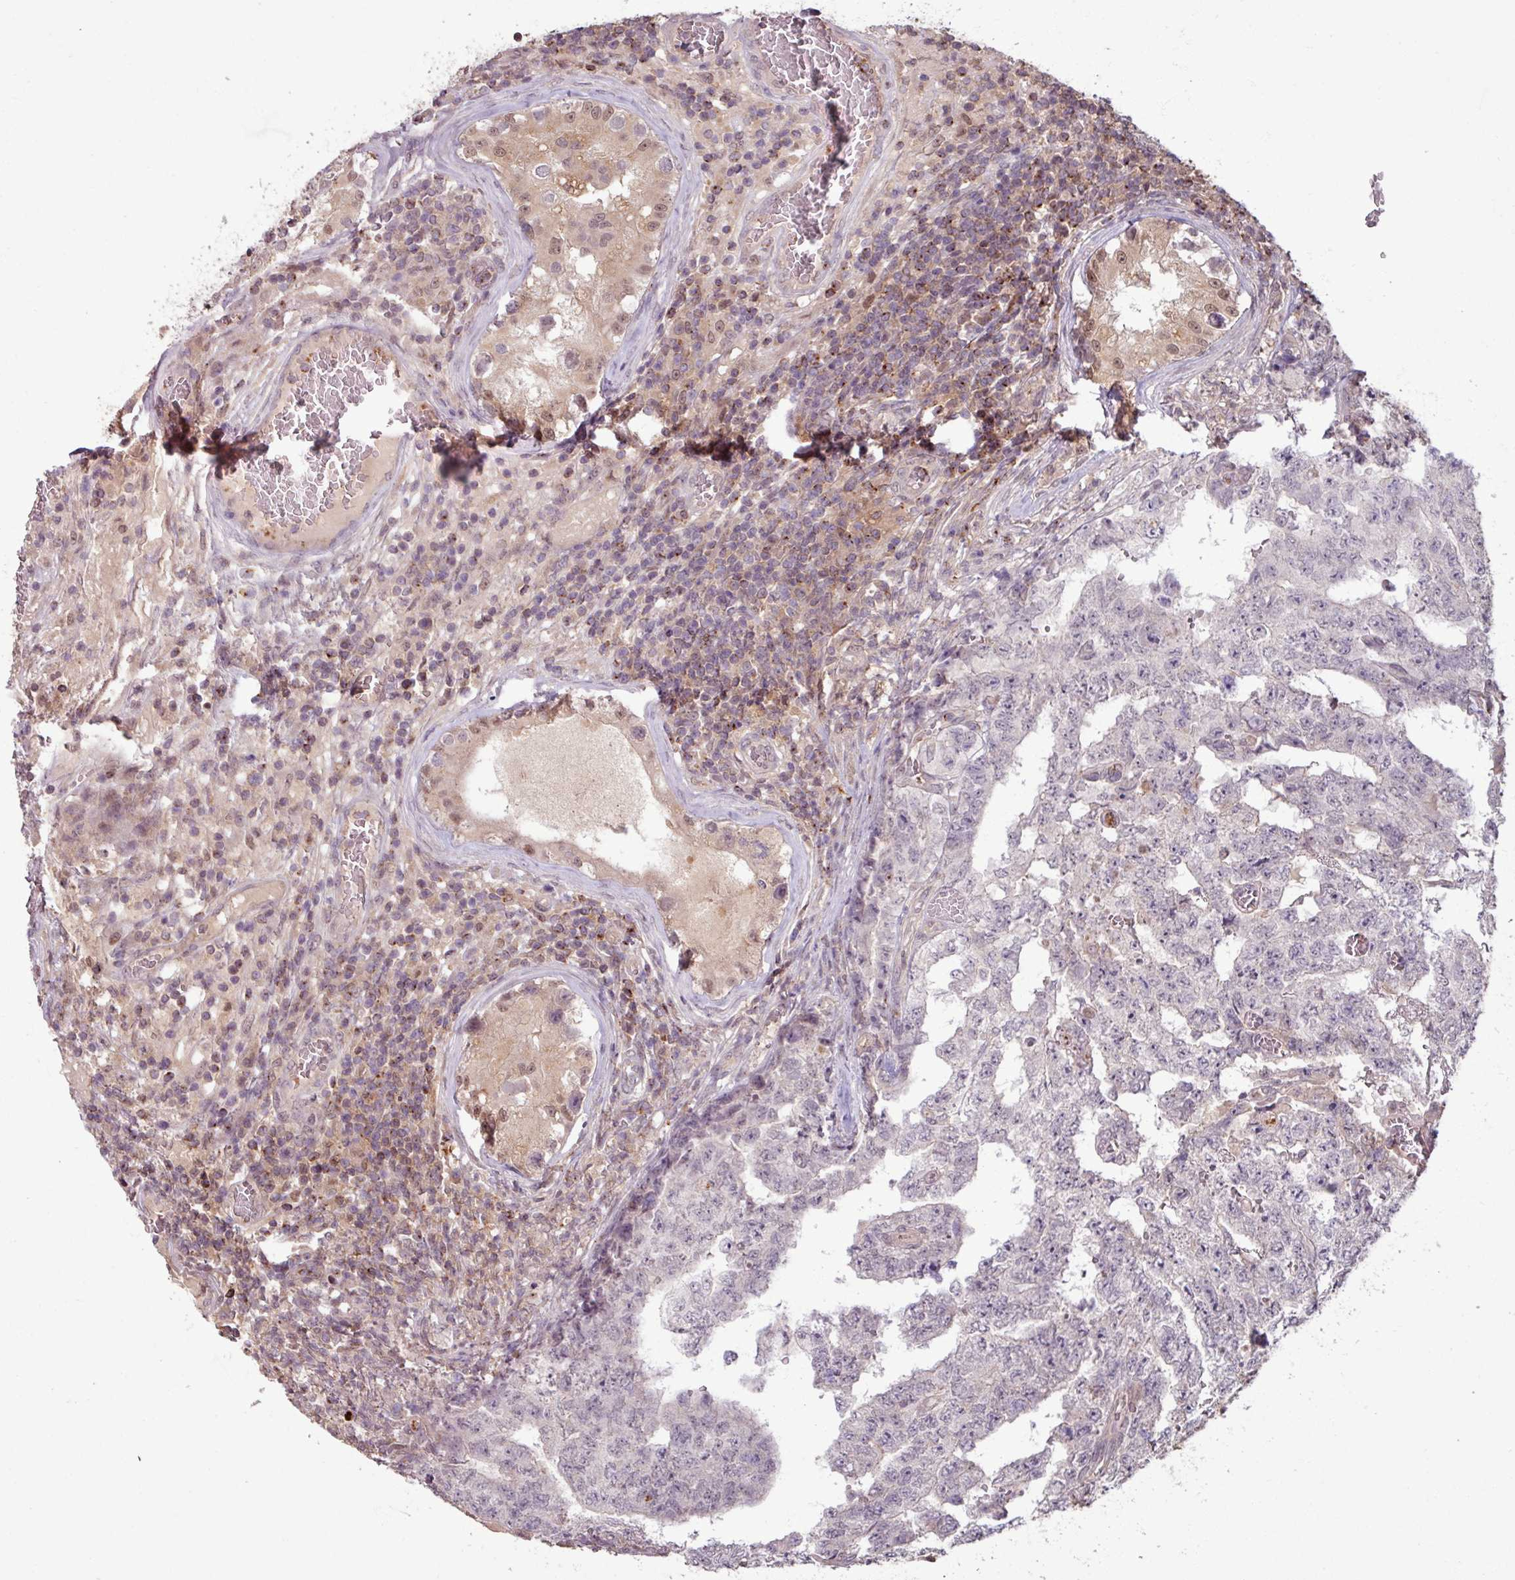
{"staining": {"intensity": "negative", "quantity": "none", "location": "none"}, "tissue": "testis cancer", "cell_type": "Tumor cells", "image_type": "cancer", "snomed": [{"axis": "morphology", "description": "Carcinoma, Embryonal, NOS"}, {"axis": "topography", "description": "Testis"}], "caption": "Immunohistochemical staining of embryonal carcinoma (testis) reveals no significant positivity in tumor cells.", "gene": "OR6B1", "patient": {"sex": "male", "age": 25}}